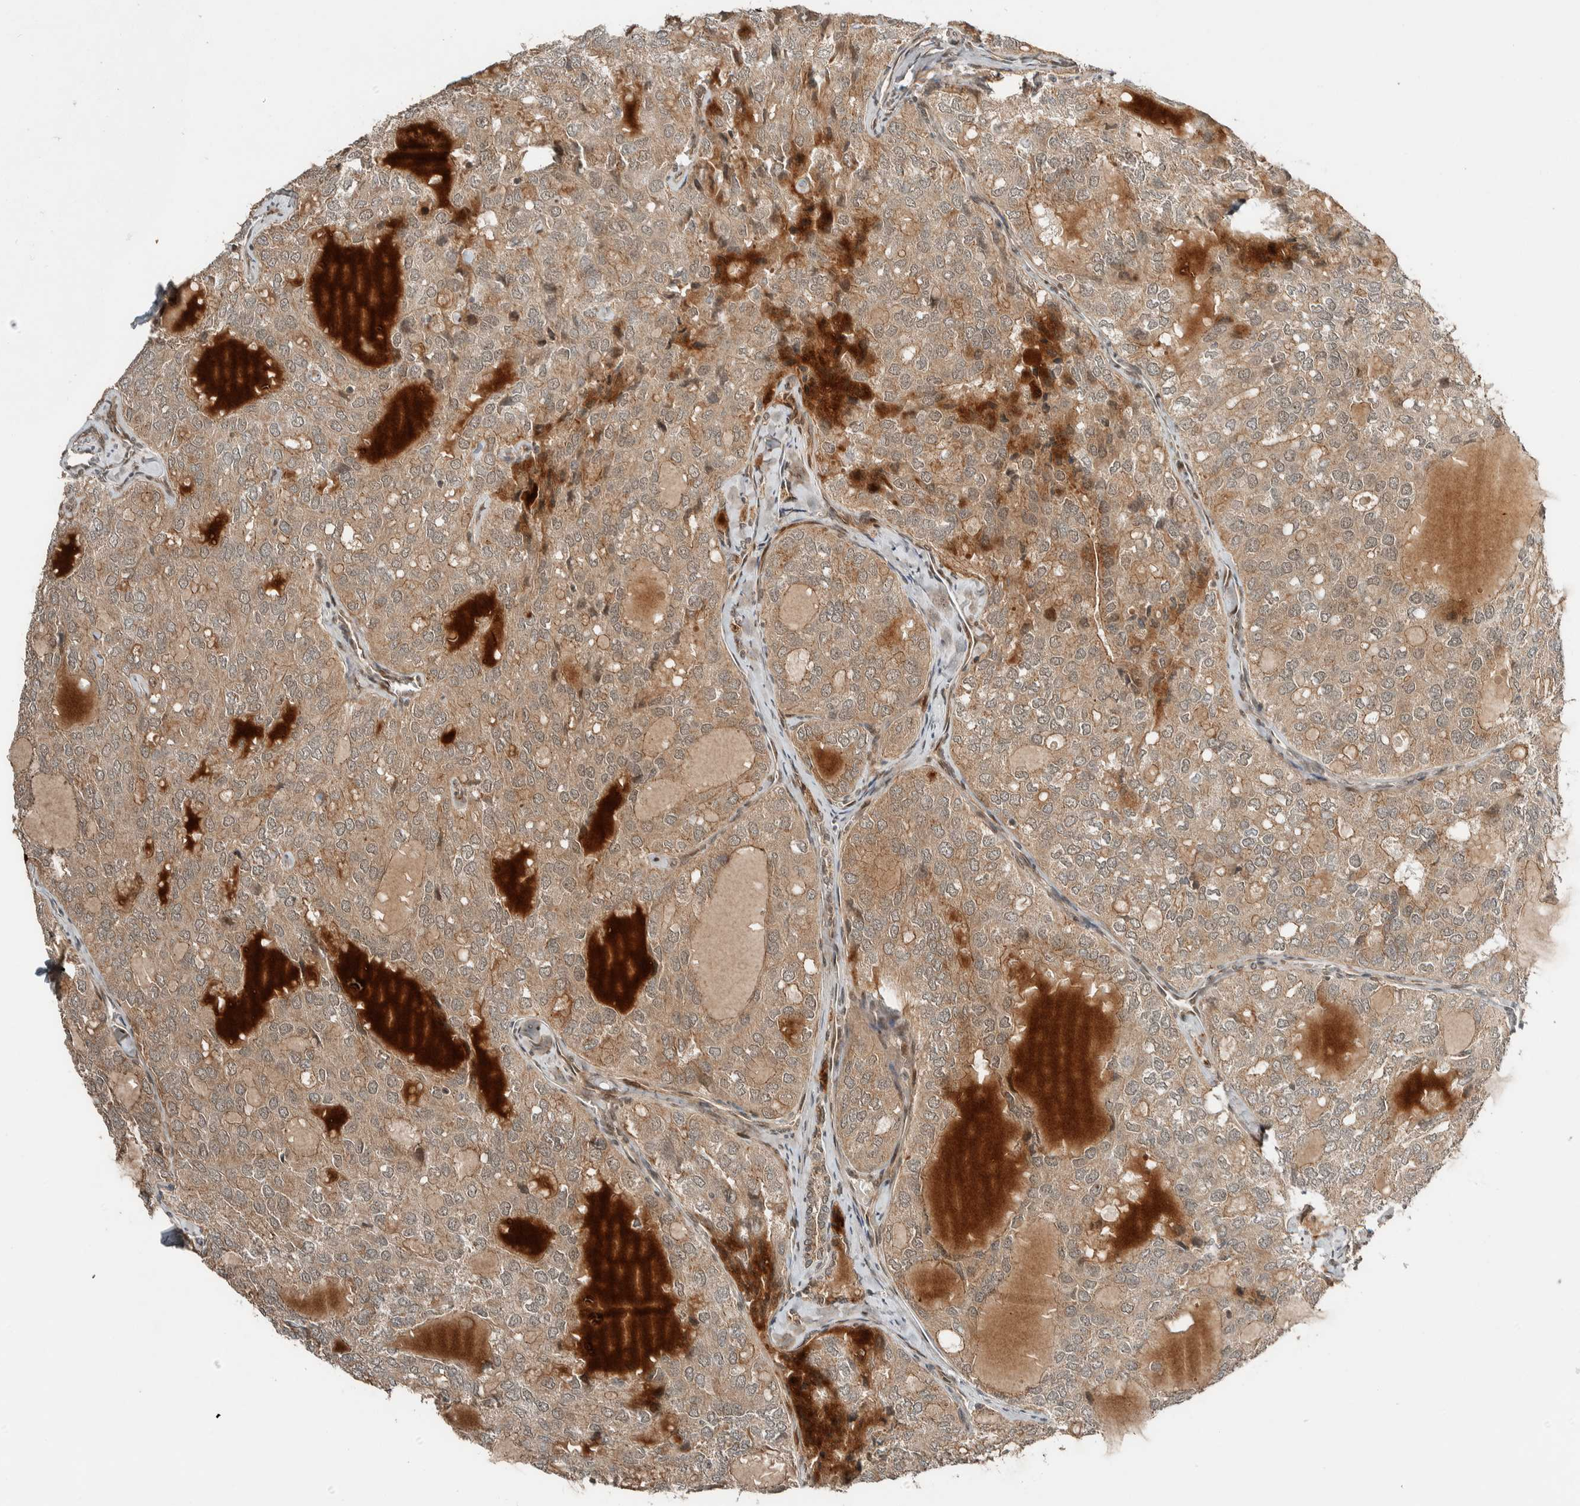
{"staining": {"intensity": "weak", "quantity": ">75%", "location": "cytoplasmic/membranous"}, "tissue": "thyroid cancer", "cell_type": "Tumor cells", "image_type": "cancer", "snomed": [{"axis": "morphology", "description": "Follicular adenoma carcinoma, NOS"}, {"axis": "topography", "description": "Thyroid gland"}], "caption": "Human thyroid cancer (follicular adenoma carcinoma) stained for a protein (brown) demonstrates weak cytoplasmic/membranous positive positivity in approximately >75% of tumor cells.", "gene": "STXBP4", "patient": {"sex": "male", "age": 75}}